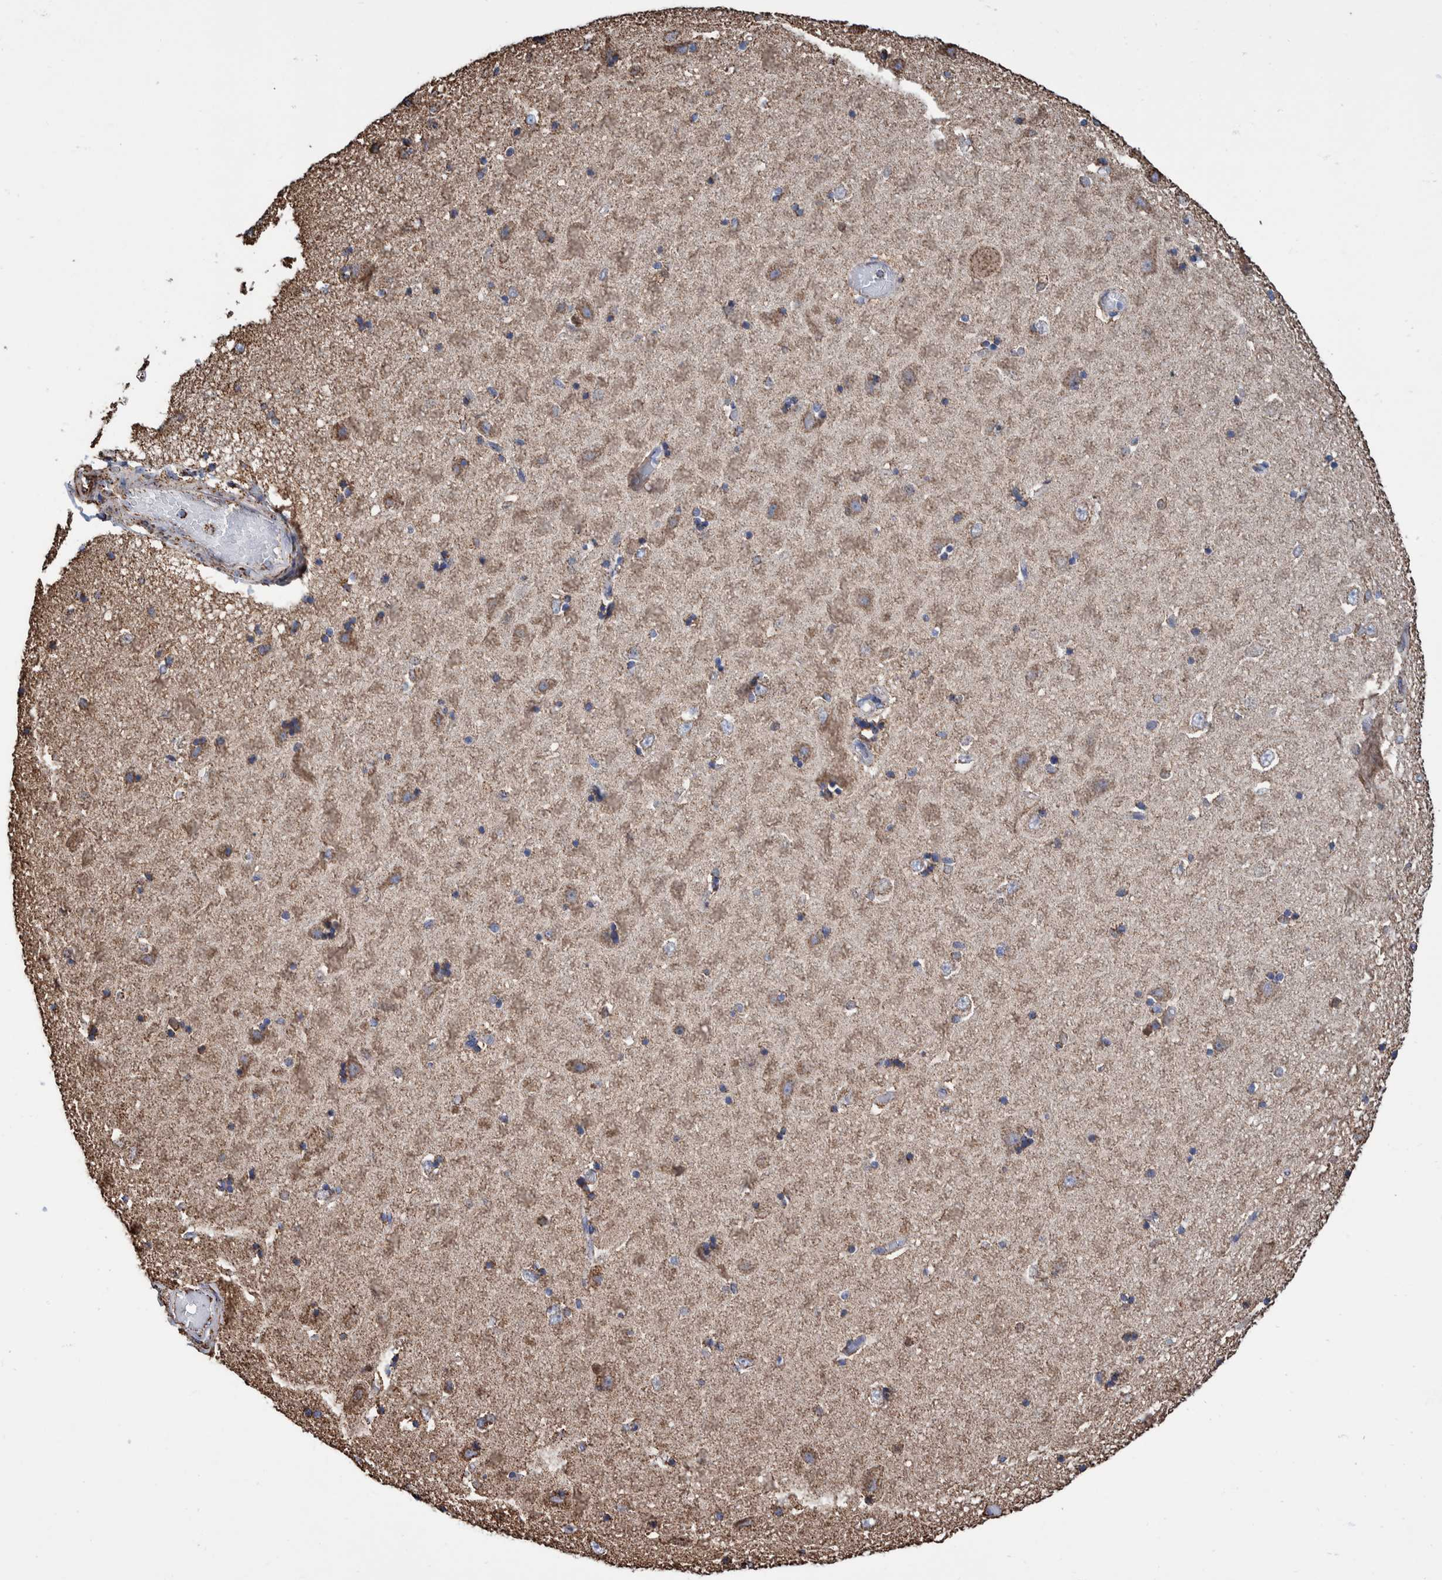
{"staining": {"intensity": "moderate", "quantity": ">75%", "location": "cytoplasmic/membranous"}, "tissue": "hippocampus", "cell_type": "Glial cells", "image_type": "normal", "snomed": [{"axis": "morphology", "description": "Normal tissue, NOS"}, {"axis": "topography", "description": "Hippocampus"}], "caption": "This image shows IHC staining of benign hippocampus, with medium moderate cytoplasmic/membranous positivity in approximately >75% of glial cells.", "gene": "VPS26C", "patient": {"sex": "male", "age": 45}}